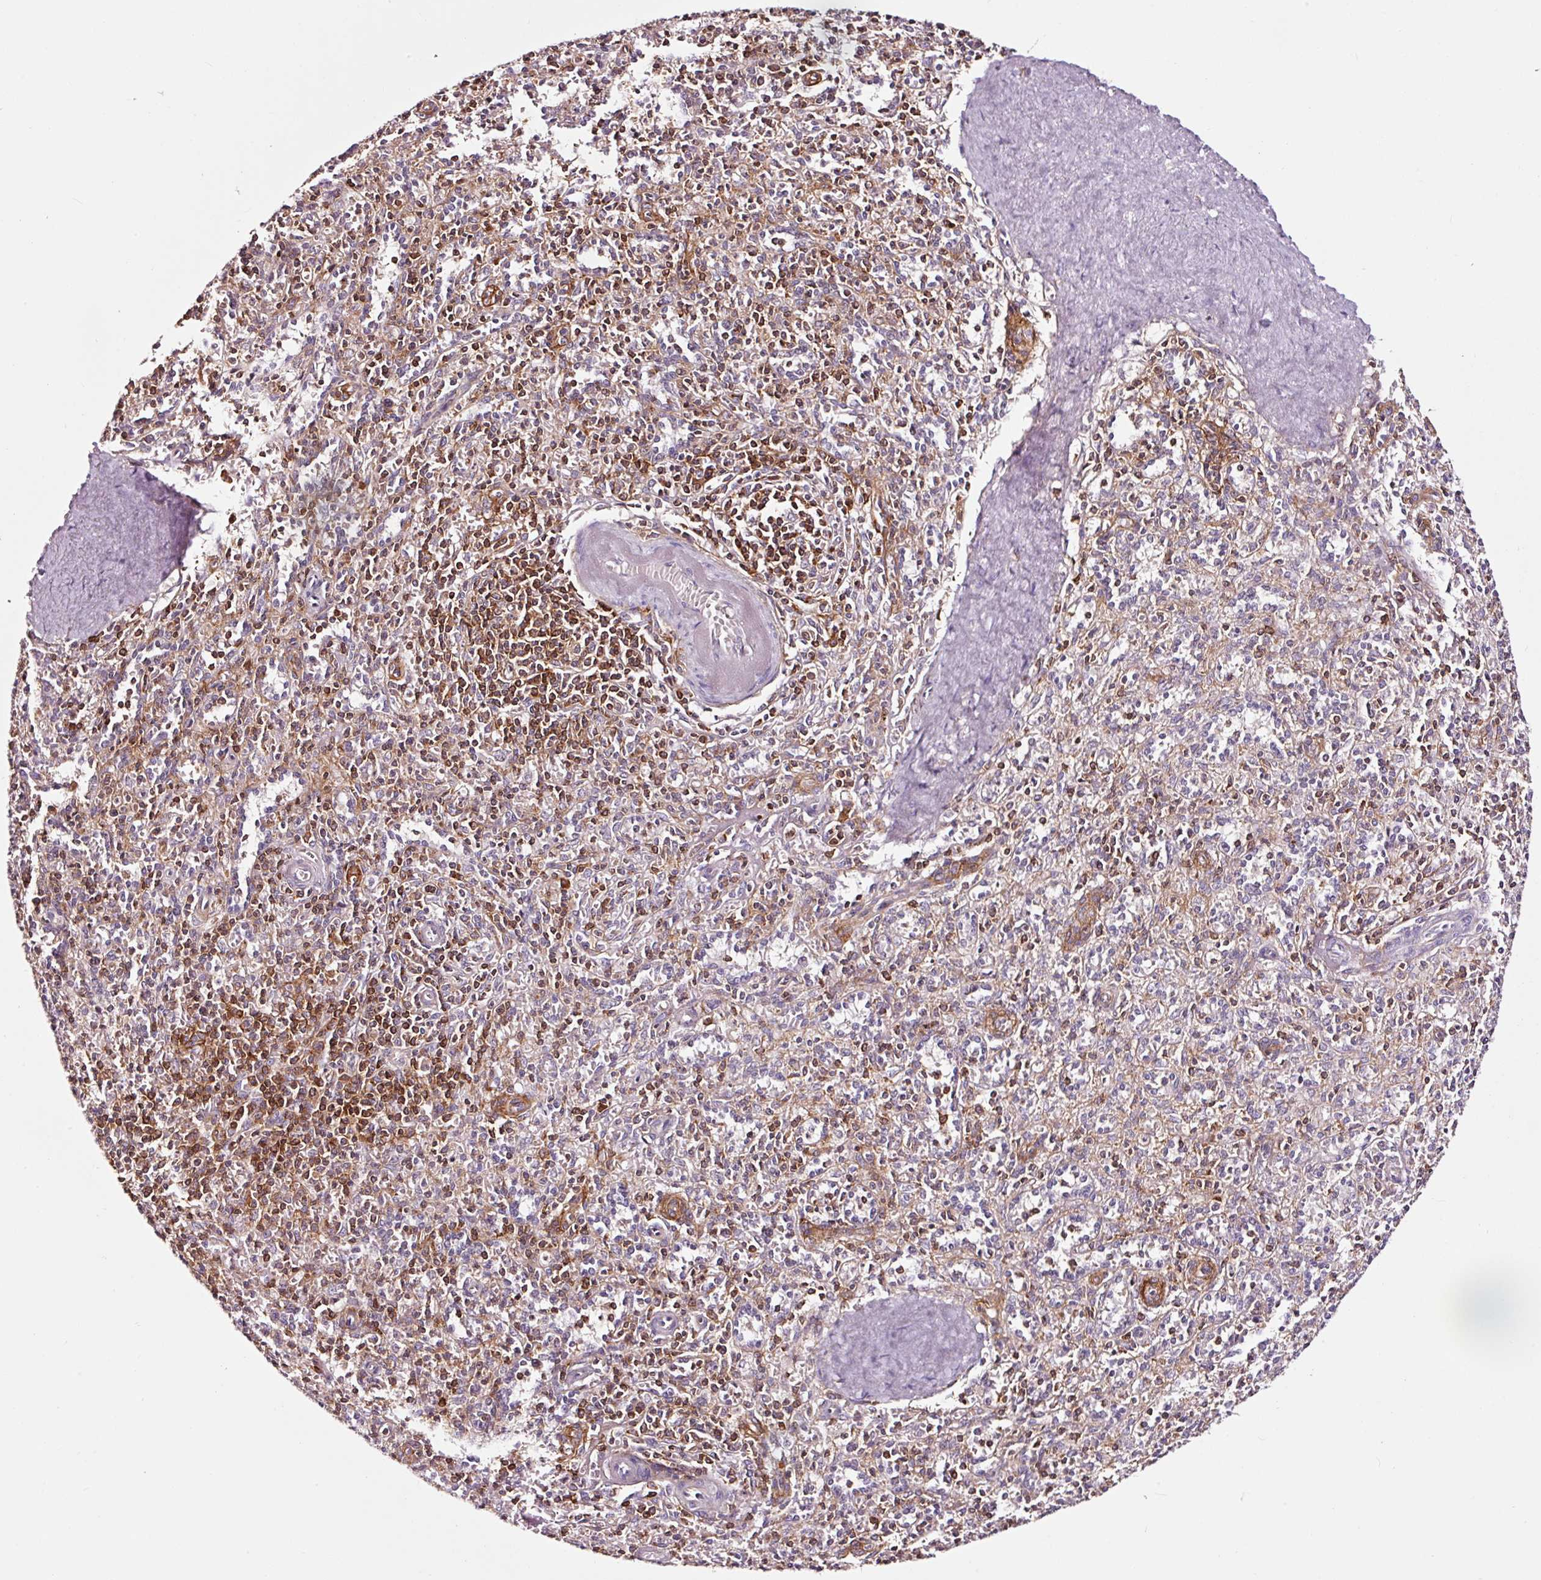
{"staining": {"intensity": "strong", "quantity": "25%-75%", "location": "cytoplasmic/membranous"}, "tissue": "spleen", "cell_type": "Cells in red pulp", "image_type": "normal", "snomed": [{"axis": "morphology", "description": "Normal tissue, NOS"}, {"axis": "topography", "description": "Spleen"}], "caption": "A brown stain highlights strong cytoplasmic/membranous staining of a protein in cells in red pulp of unremarkable spleen.", "gene": "ADD3", "patient": {"sex": "female", "age": 70}}